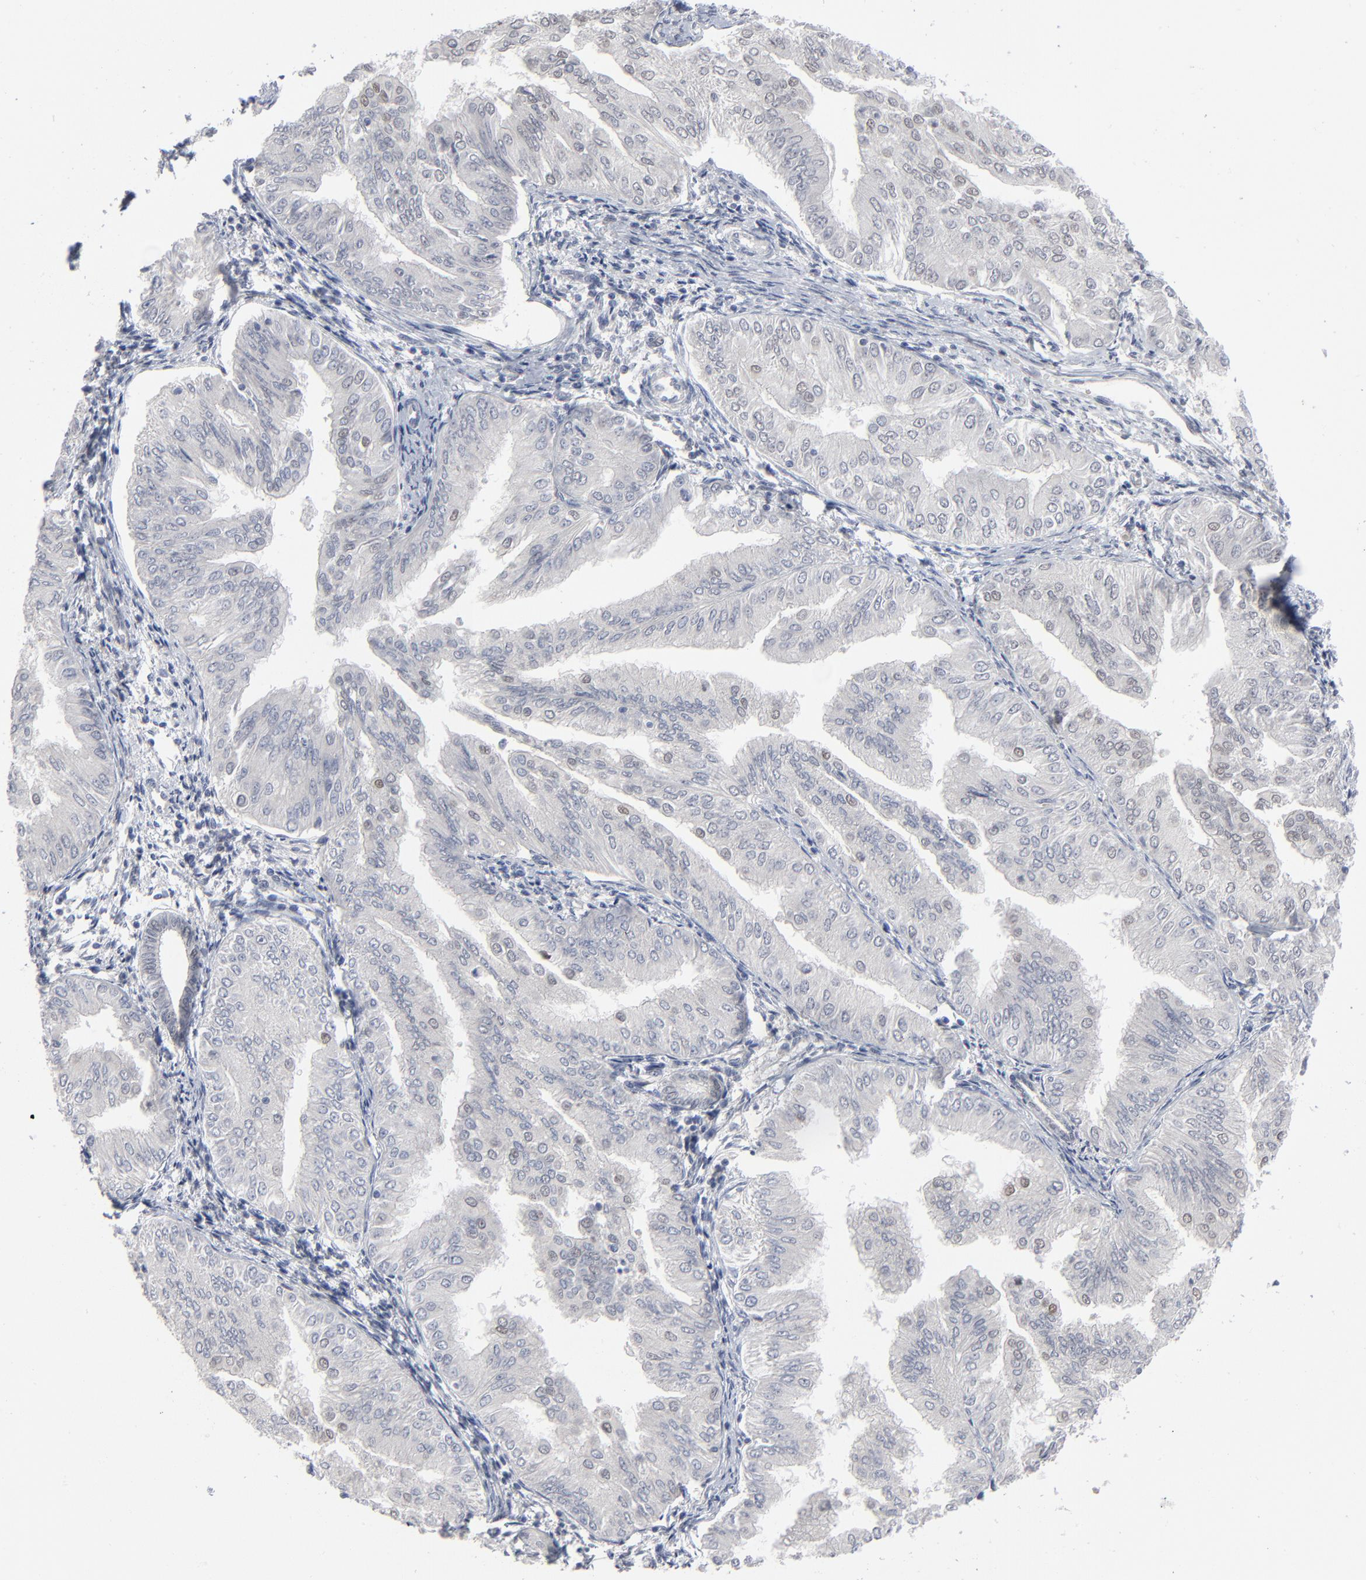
{"staining": {"intensity": "negative", "quantity": "none", "location": "none"}, "tissue": "endometrial cancer", "cell_type": "Tumor cells", "image_type": "cancer", "snomed": [{"axis": "morphology", "description": "Adenocarcinoma, NOS"}, {"axis": "topography", "description": "Endometrium"}], "caption": "Adenocarcinoma (endometrial) was stained to show a protein in brown. There is no significant positivity in tumor cells. (DAB IHC visualized using brightfield microscopy, high magnification).", "gene": "FOXN2", "patient": {"sex": "female", "age": 53}}